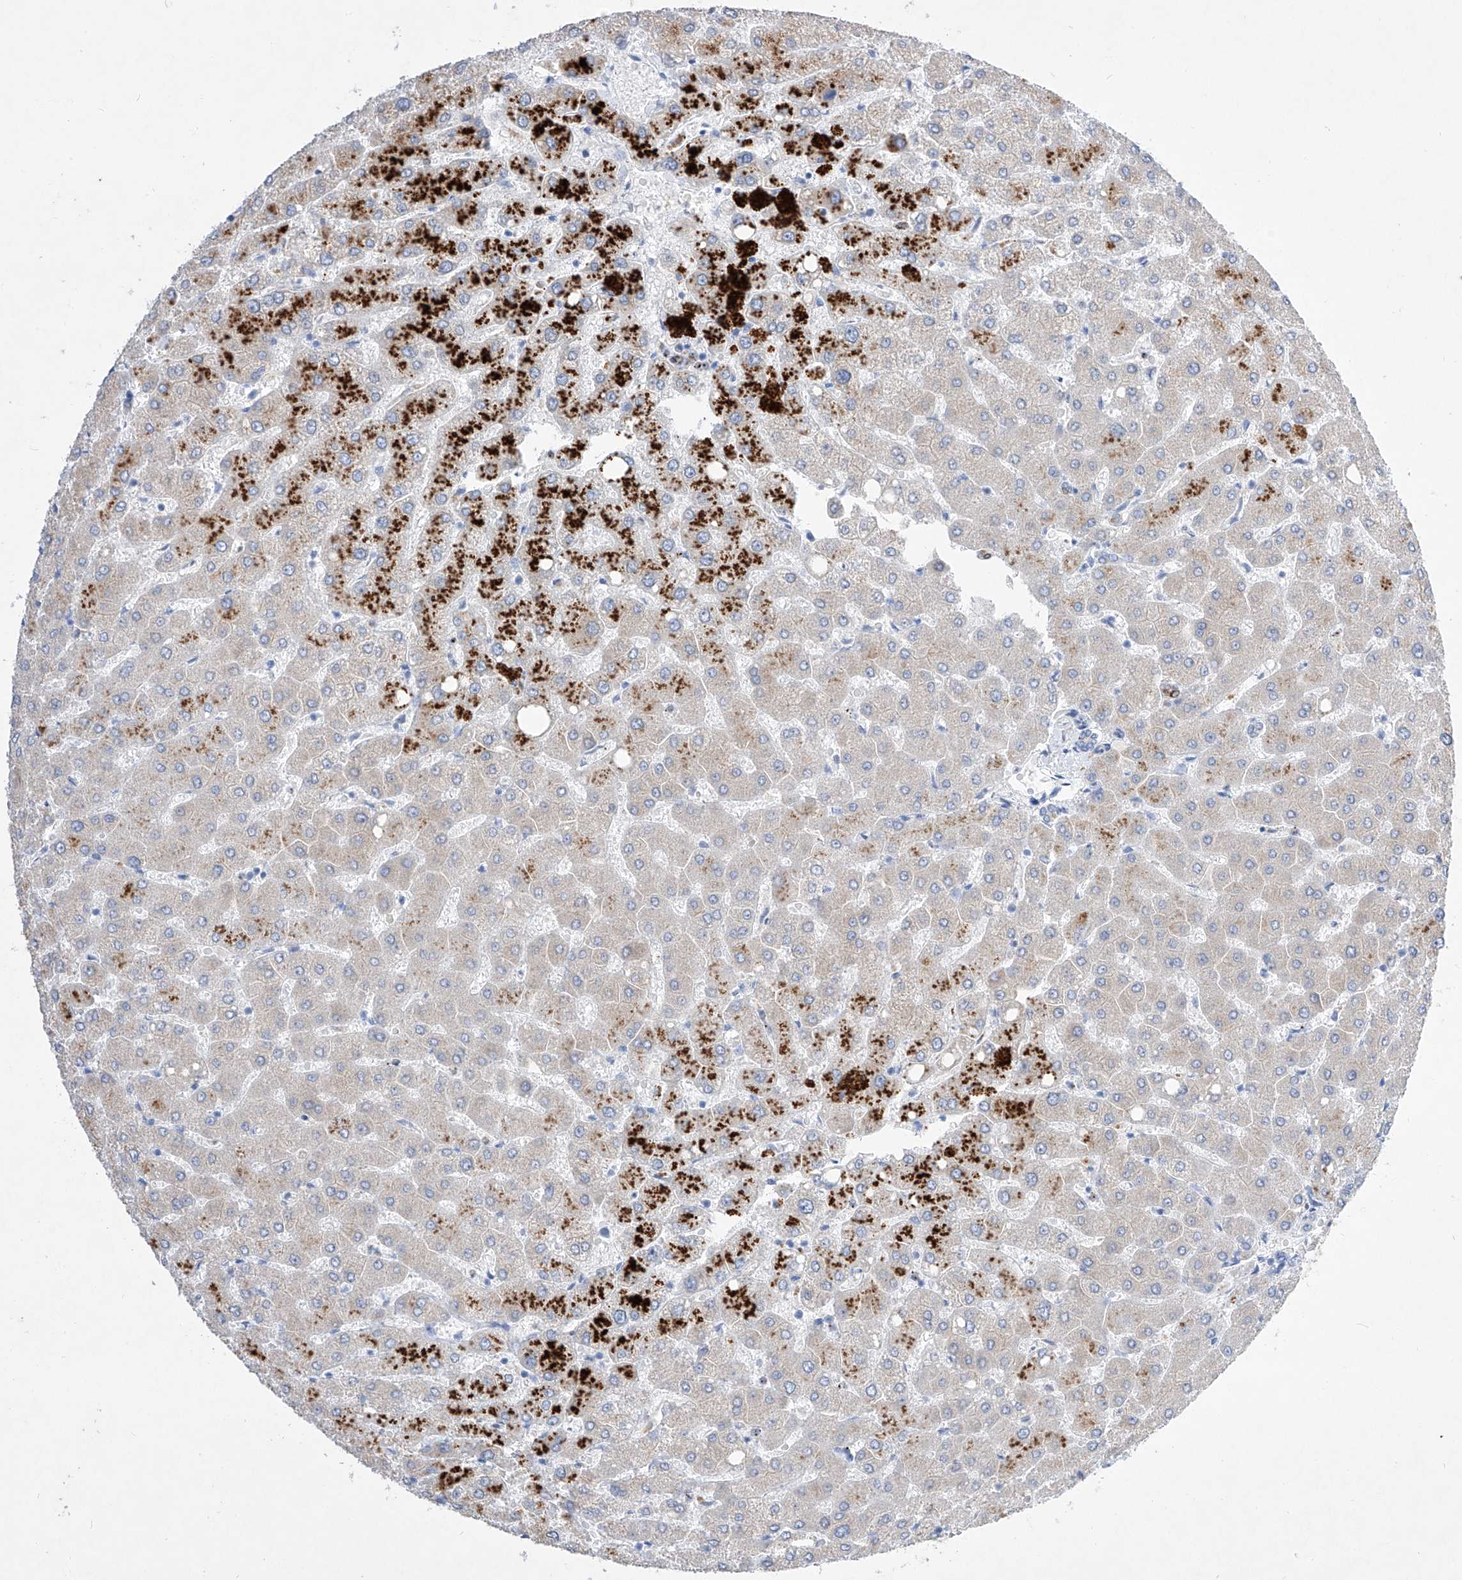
{"staining": {"intensity": "negative", "quantity": "none", "location": "none"}, "tissue": "liver", "cell_type": "Cholangiocytes", "image_type": "normal", "snomed": [{"axis": "morphology", "description": "Normal tissue, NOS"}, {"axis": "topography", "description": "Liver"}], "caption": "IHC histopathology image of normal liver stained for a protein (brown), which displays no positivity in cholangiocytes.", "gene": "TM7SF2", "patient": {"sex": "female", "age": 54}}